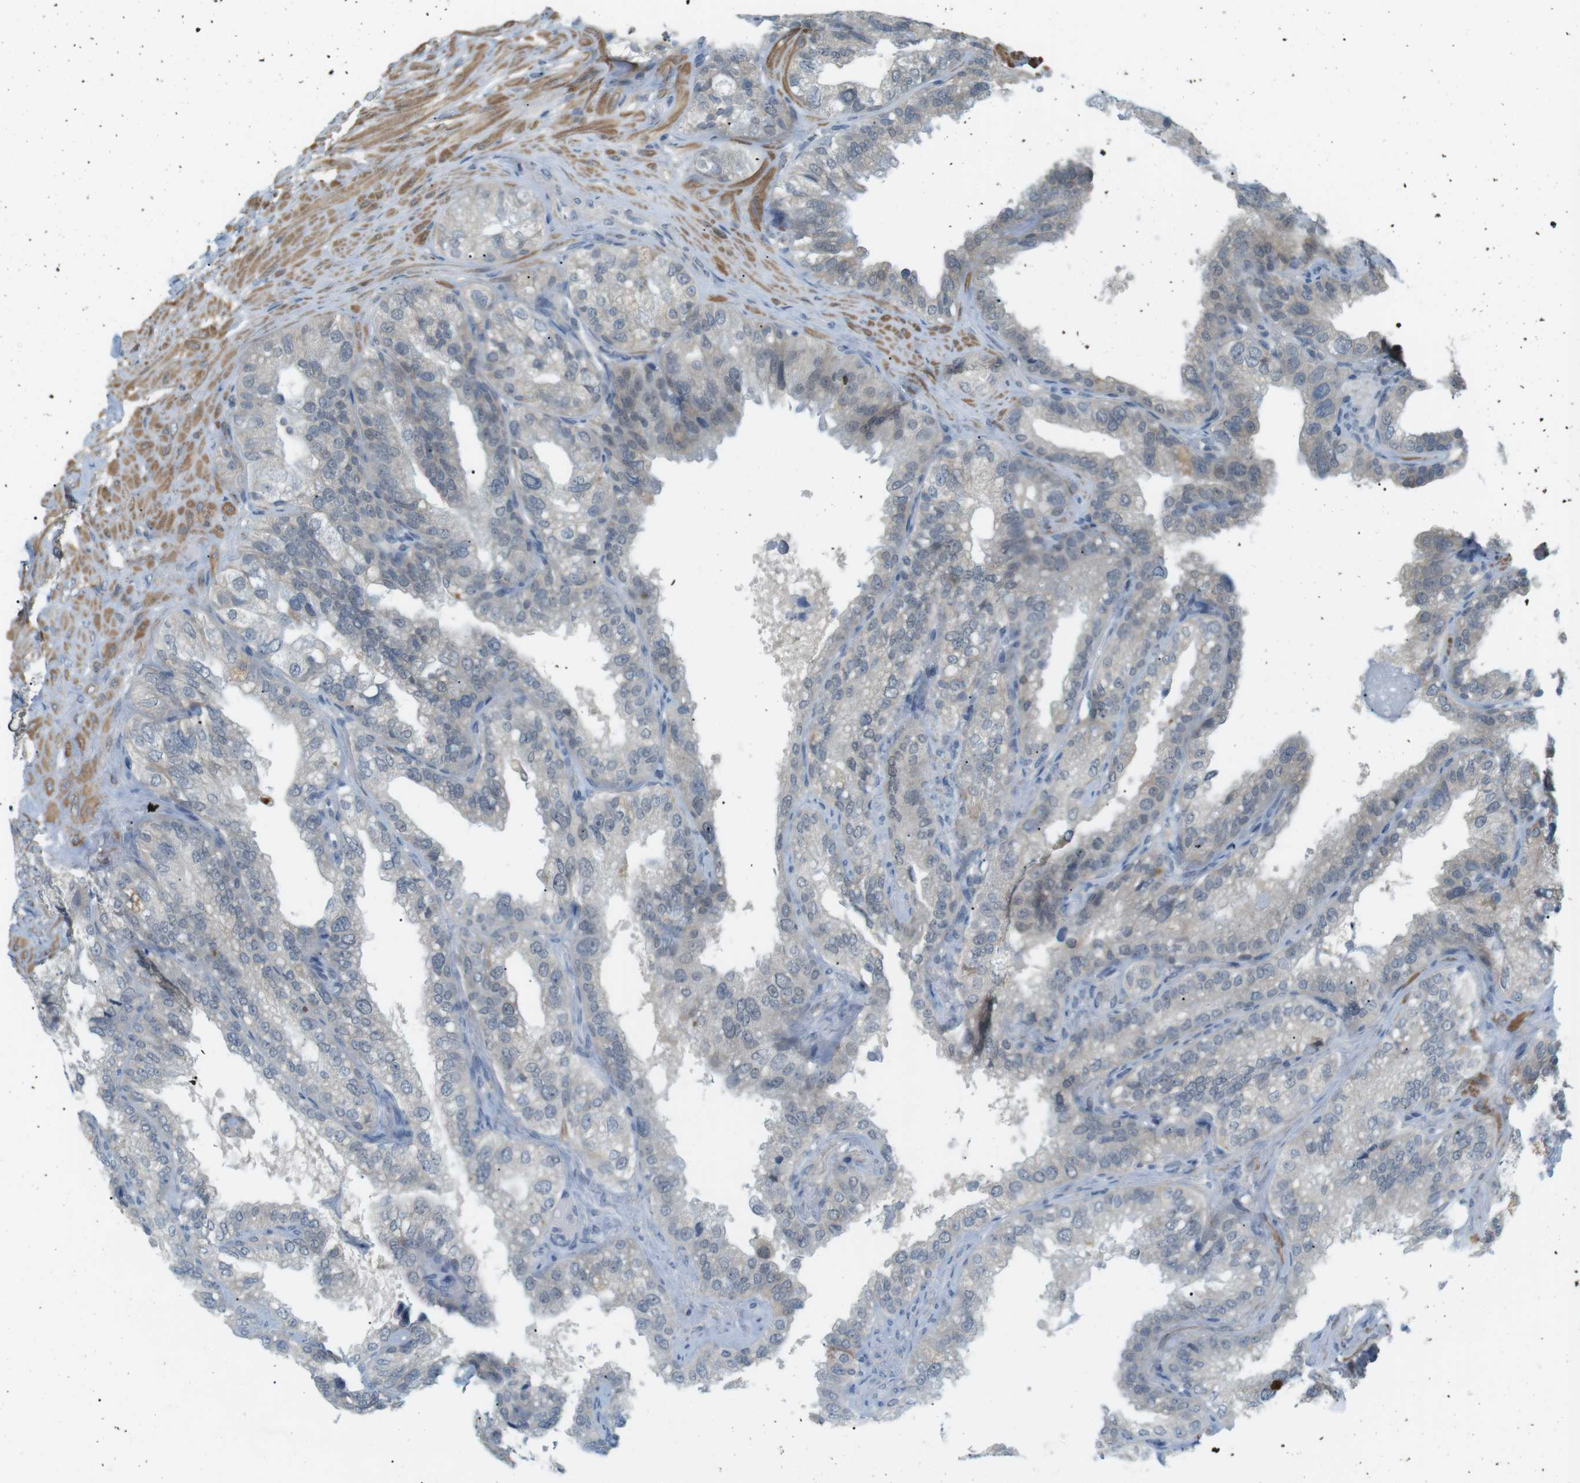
{"staining": {"intensity": "negative", "quantity": "none", "location": "none"}, "tissue": "seminal vesicle", "cell_type": "Glandular cells", "image_type": "normal", "snomed": [{"axis": "morphology", "description": "Normal tissue, NOS"}, {"axis": "topography", "description": "Seminal veicle"}], "caption": "DAB immunohistochemical staining of unremarkable human seminal vesicle exhibits no significant positivity in glandular cells. Brightfield microscopy of immunohistochemistry (IHC) stained with DAB (brown) and hematoxylin (blue), captured at high magnification.", "gene": "RTN3", "patient": {"sex": "male", "age": 68}}